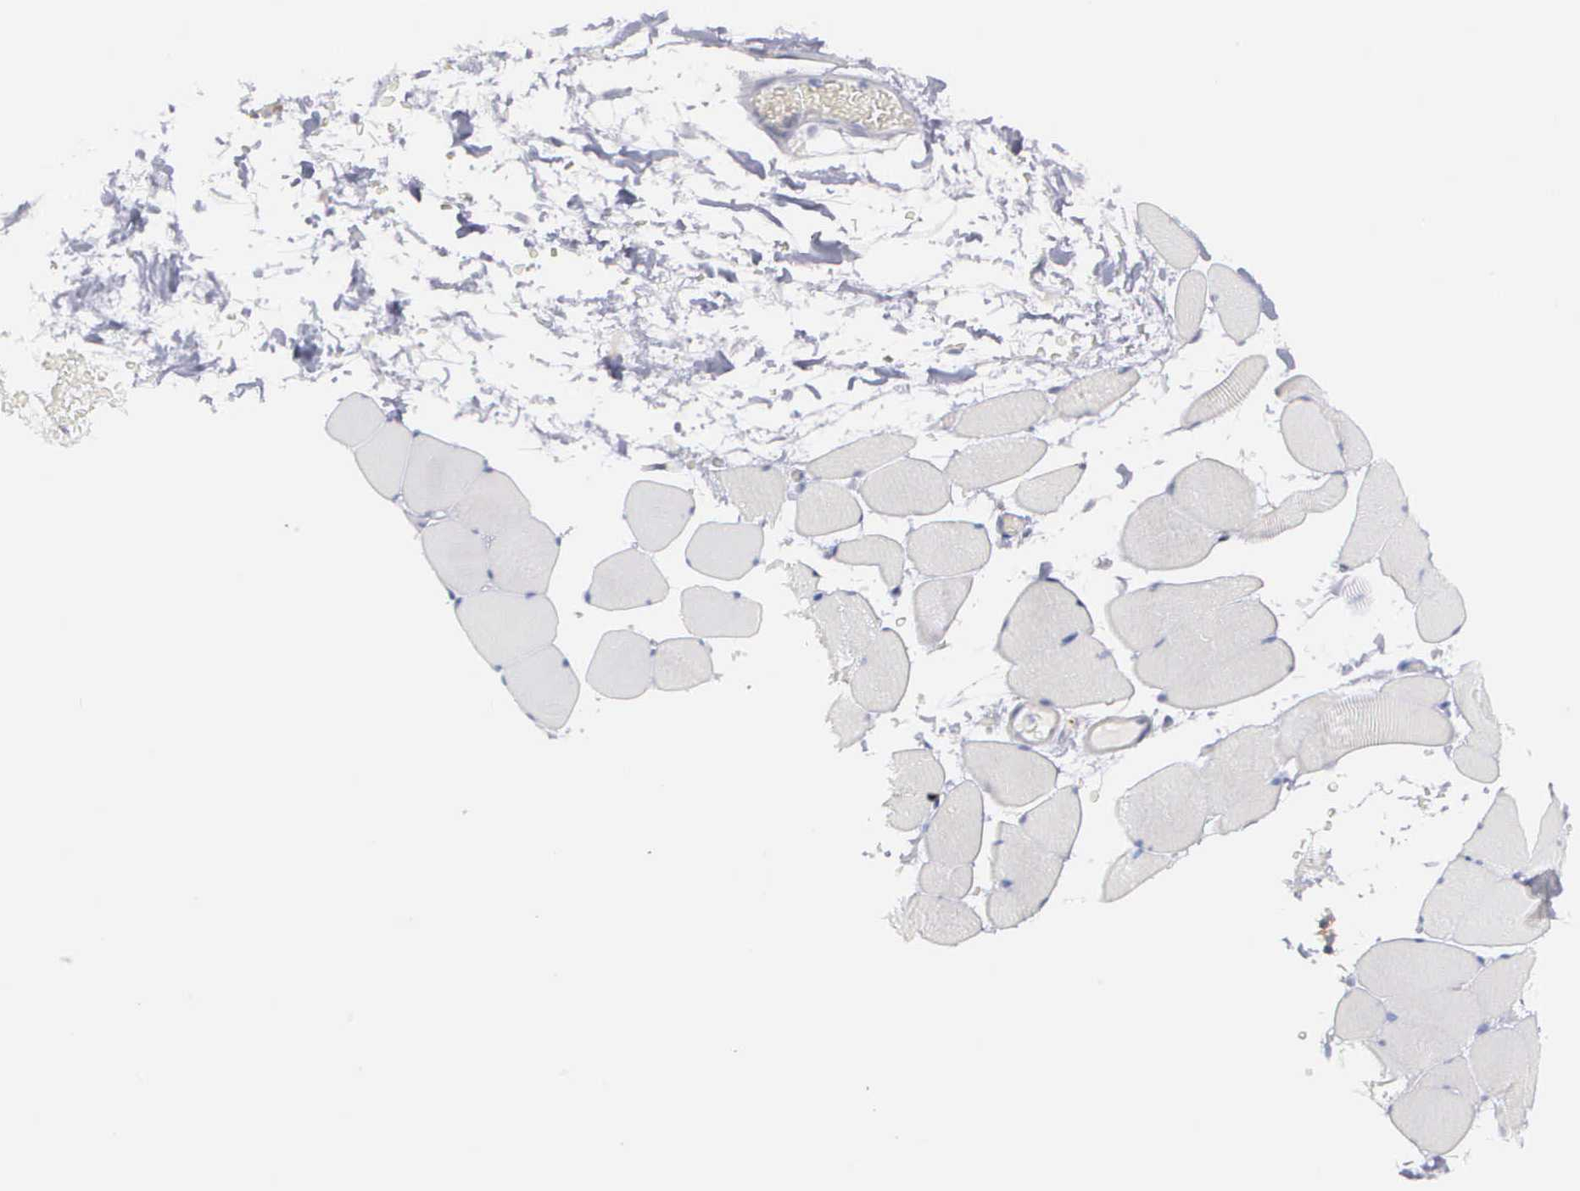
{"staining": {"intensity": "negative", "quantity": "none", "location": "none"}, "tissue": "skeletal muscle", "cell_type": "Myocytes", "image_type": "normal", "snomed": [{"axis": "morphology", "description": "Normal tissue, NOS"}, {"axis": "topography", "description": "Skeletal muscle"}, {"axis": "topography", "description": "Parathyroid gland"}], "caption": "DAB (3,3'-diaminobenzidine) immunohistochemical staining of unremarkable human skeletal muscle exhibits no significant positivity in myocytes.", "gene": "CEP170B", "patient": {"sex": "female", "age": 37}}